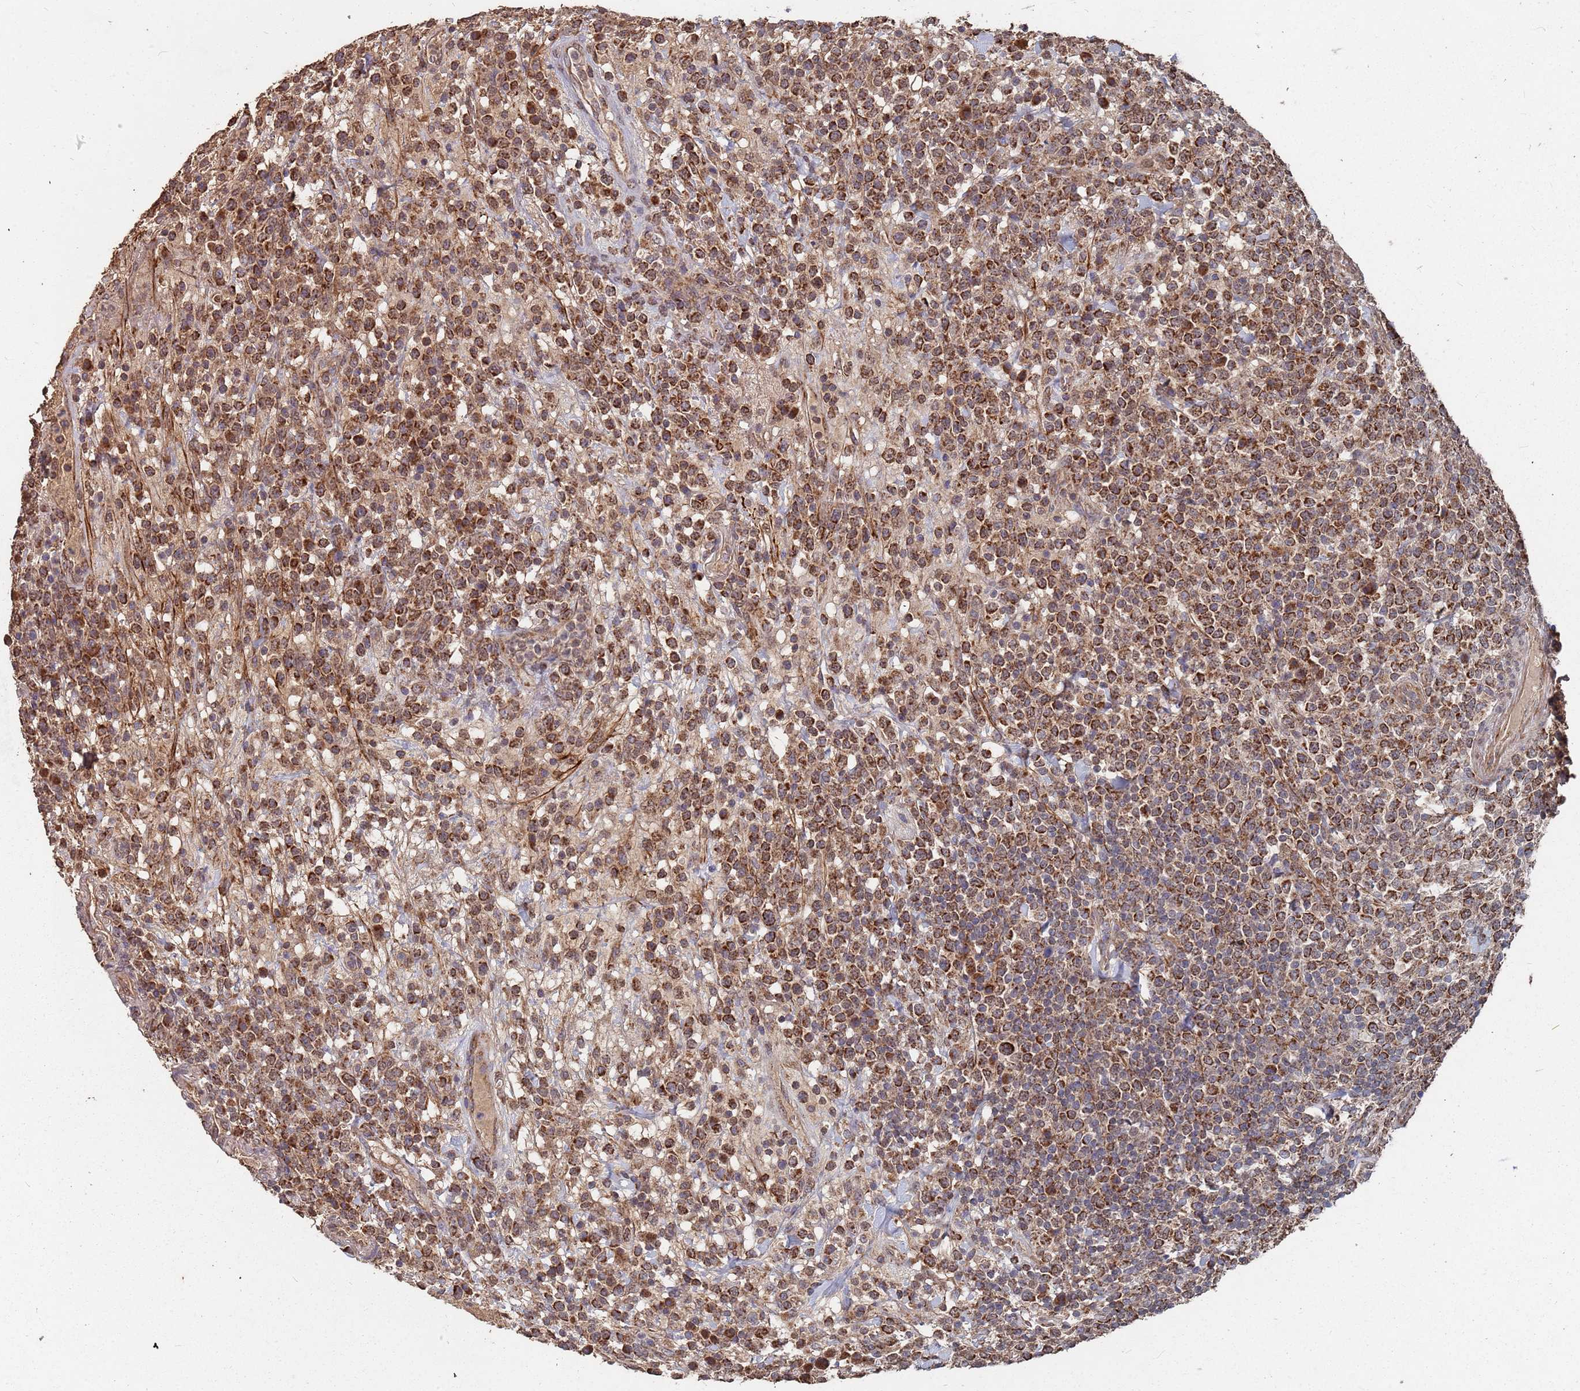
{"staining": {"intensity": "moderate", "quantity": ">75%", "location": "cytoplasmic/membranous"}, "tissue": "lymphoma", "cell_type": "Tumor cells", "image_type": "cancer", "snomed": [{"axis": "morphology", "description": "Malignant lymphoma, non-Hodgkin's type, High grade"}, {"axis": "topography", "description": "Colon"}], "caption": "Immunohistochemistry (IHC) (DAB) staining of human high-grade malignant lymphoma, non-Hodgkin's type demonstrates moderate cytoplasmic/membranous protein staining in about >75% of tumor cells.", "gene": "PRORP", "patient": {"sex": "female", "age": 53}}